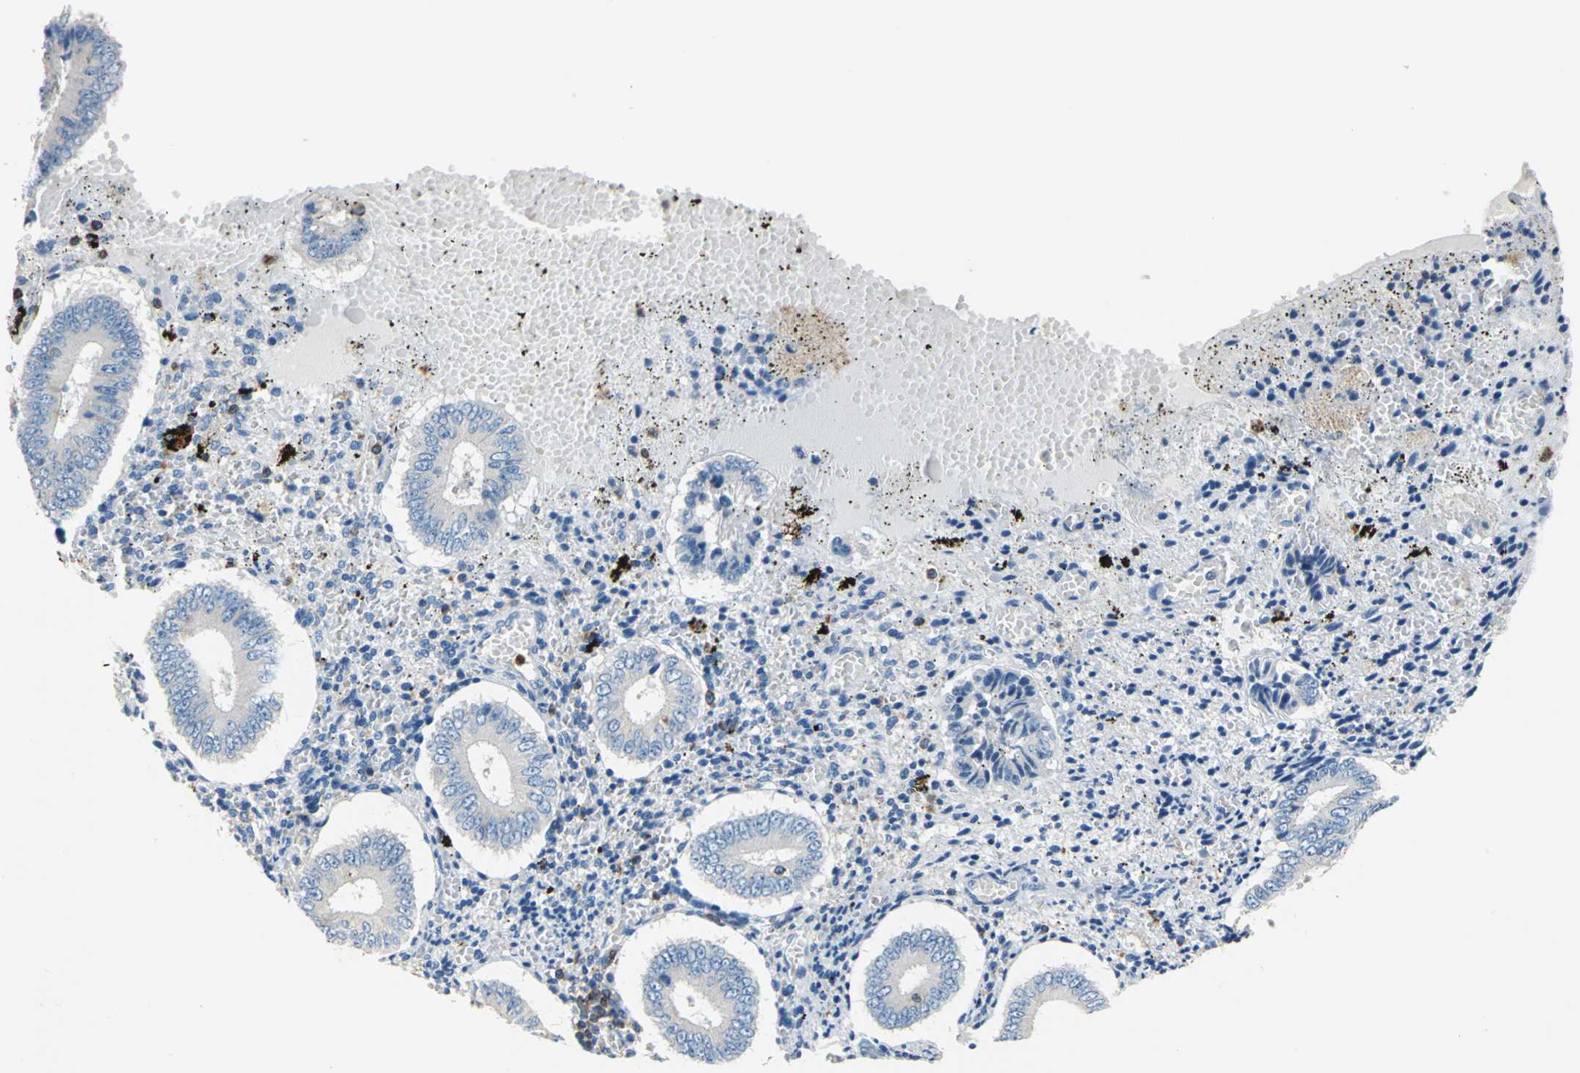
{"staining": {"intensity": "negative", "quantity": "none", "location": "none"}, "tissue": "endometrium", "cell_type": "Cells in endometrial stroma", "image_type": "normal", "snomed": [{"axis": "morphology", "description": "Normal tissue, NOS"}, {"axis": "topography", "description": "Endometrium"}], "caption": "High magnification brightfield microscopy of benign endometrium stained with DAB (brown) and counterstained with hematoxylin (blue): cells in endometrial stroma show no significant positivity.", "gene": "SEPTIN11", "patient": {"sex": "female", "age": 42}}